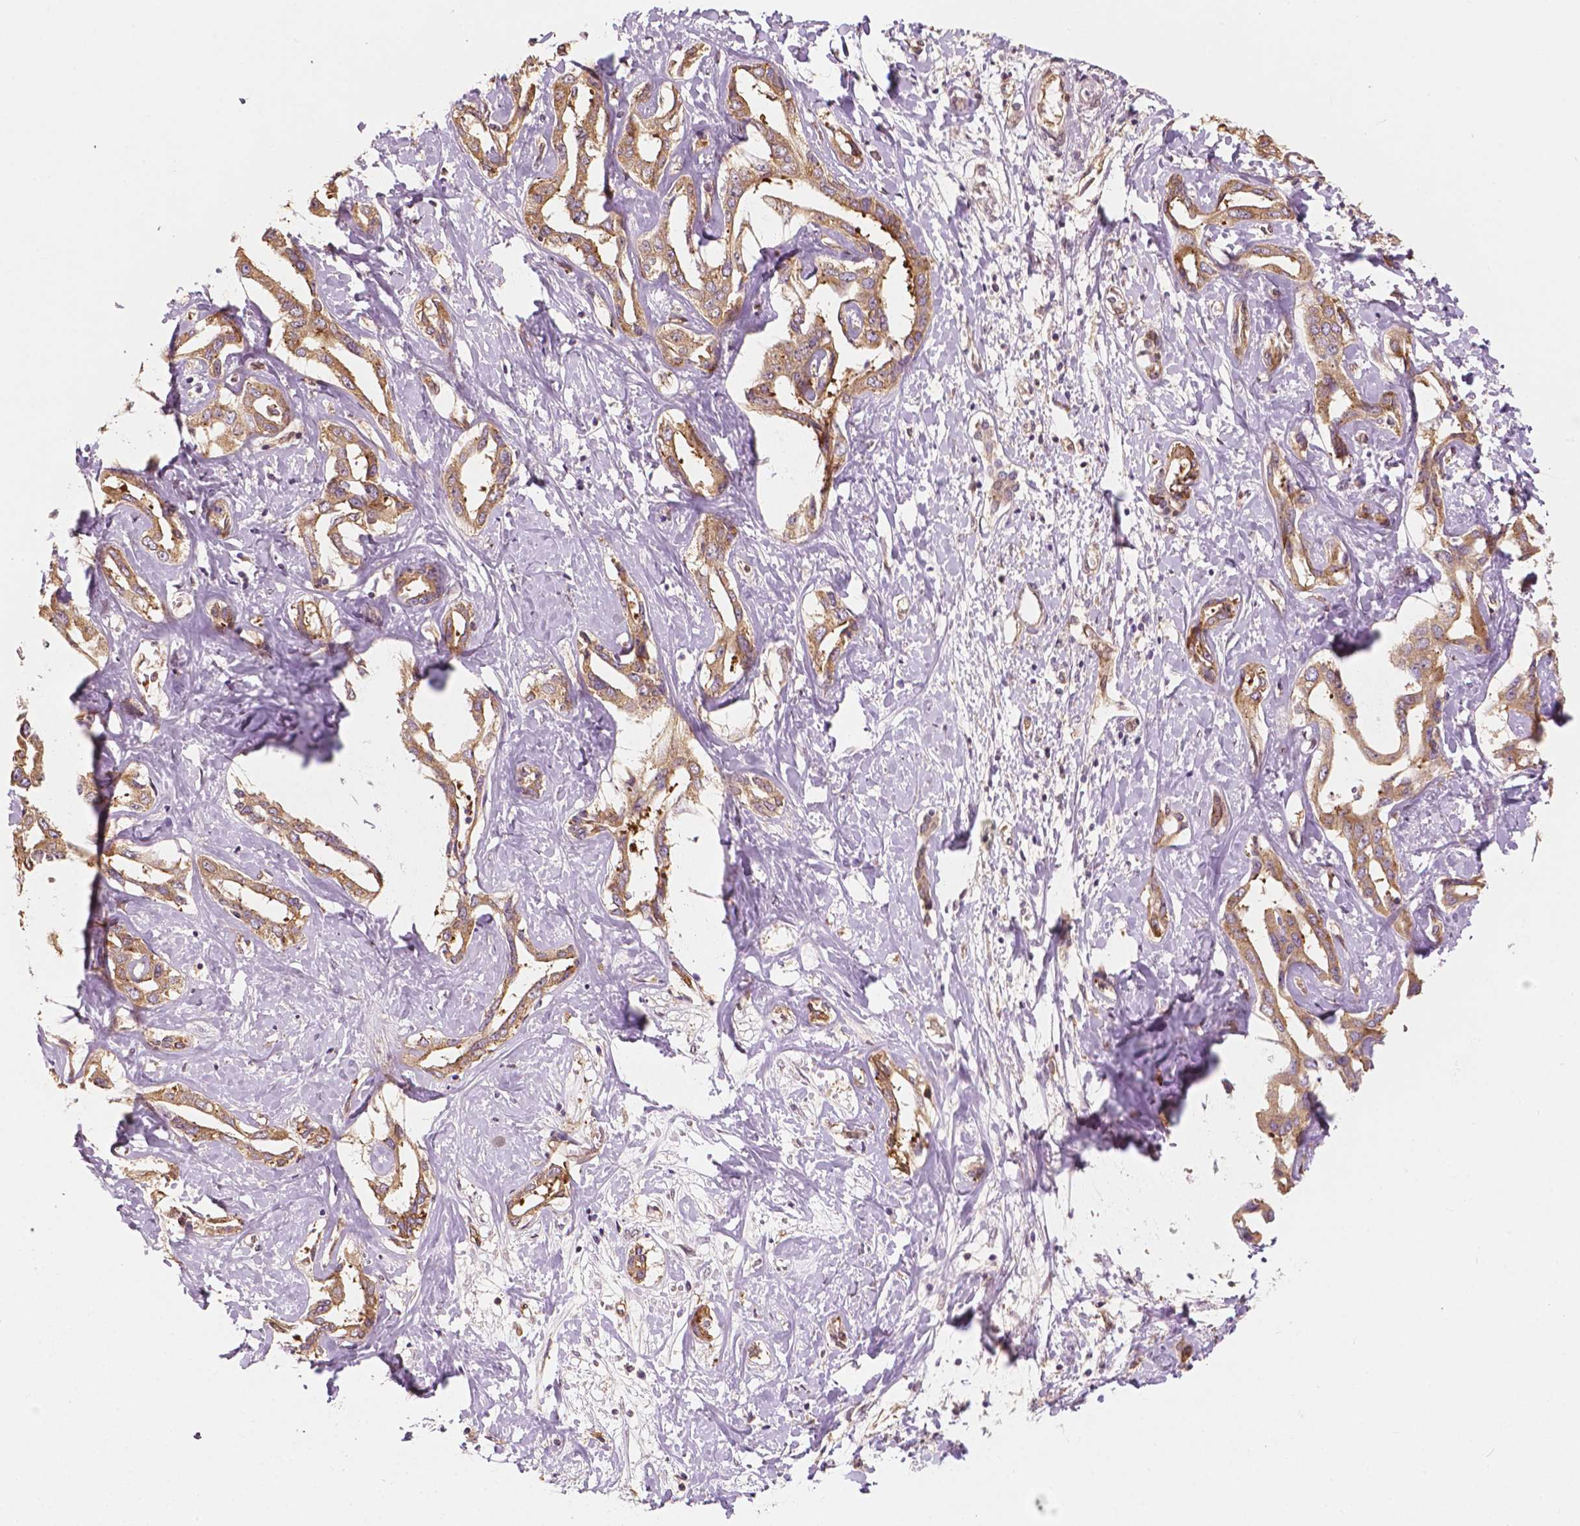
{"staining": {"intensity": "weak", "quantity": ">75%", "location": "cytoplasmic/membranous"}, "tissue": "liver cancer", "cell_type": "Tumor cells", "image_type": "cancer", "snomed": [{"axis": "morphology", "description": "Cholangiocarcinoma"}, {"axis": "topography", "description": "Liver"}], "caption": "Immunohistochemistry staining of cholangiocarcinoma (liver), which displays low levels of weak cytoplasmic/membranous staining in about >75% of tumor cells indicating weak cytoplasmic/membranous protein expression. The staining was performed using DAB (brown) for protein detection and nuclei were counterstained in hematoxylin (blue).", "gene": "G3BP1", "patient": {"sex": "male", "age": 59}}